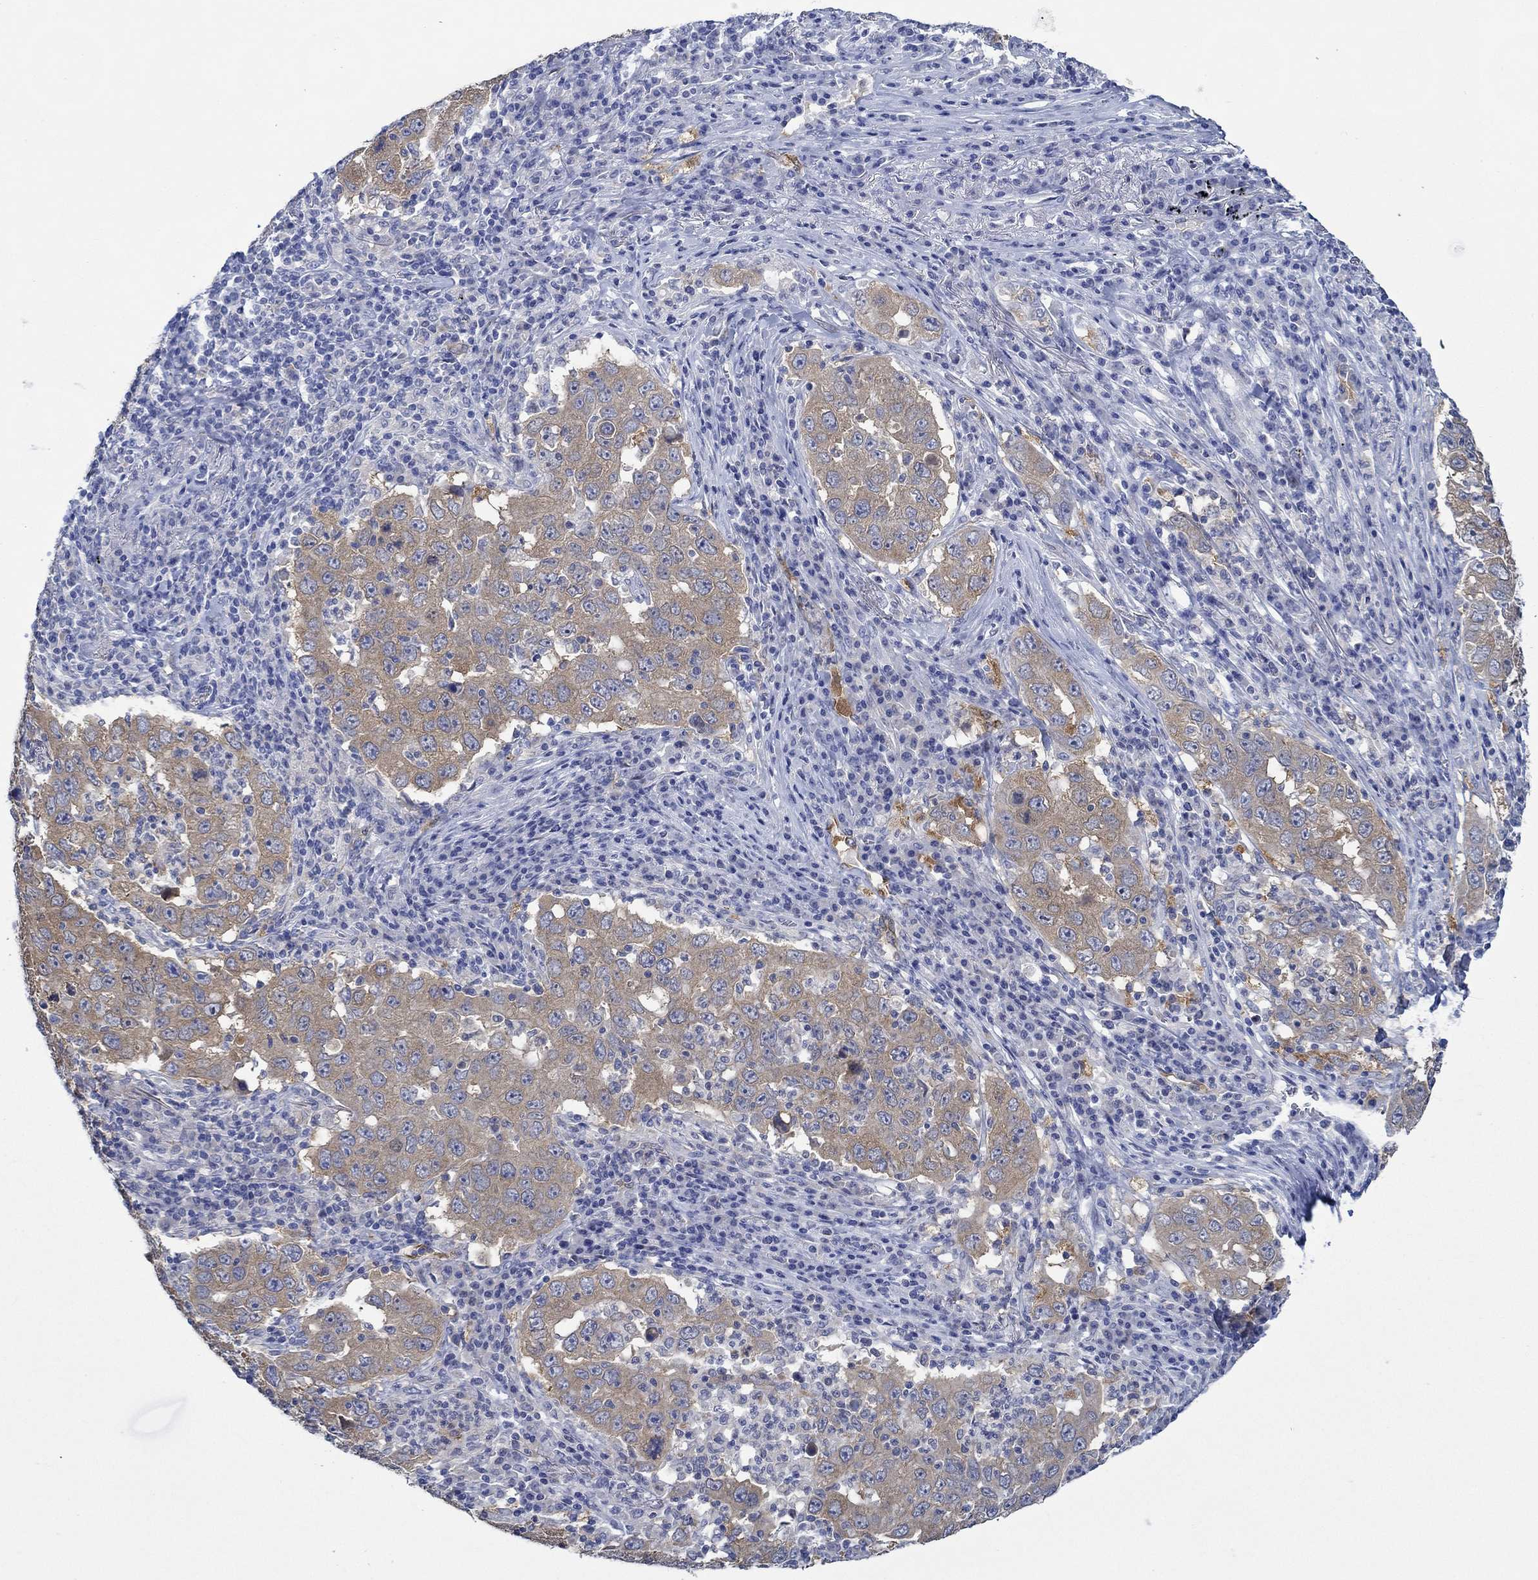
{"staining": {"intensity": "moderate", "quantity": "25%-75%", "location": "cytoplasmic/membranous"}, "tissue": "lung cancer", "cell_type": "Tumor cells", "image_type": "cancer", "snomed": [{"axis": "morphology", "description": "Adenocarcinoma, NOS"}, {"axis": "topography", "description": "Lung"}], "caption": "This photomicrograph shows immunohistochemistry (IHC) staining of lung cancer, with medium moderate cytoplasmic/membranous expression in about 25%-75% of tumor cells.", "gene": "SLC27A3", "patient": {"sex": "male", "age": 73}}